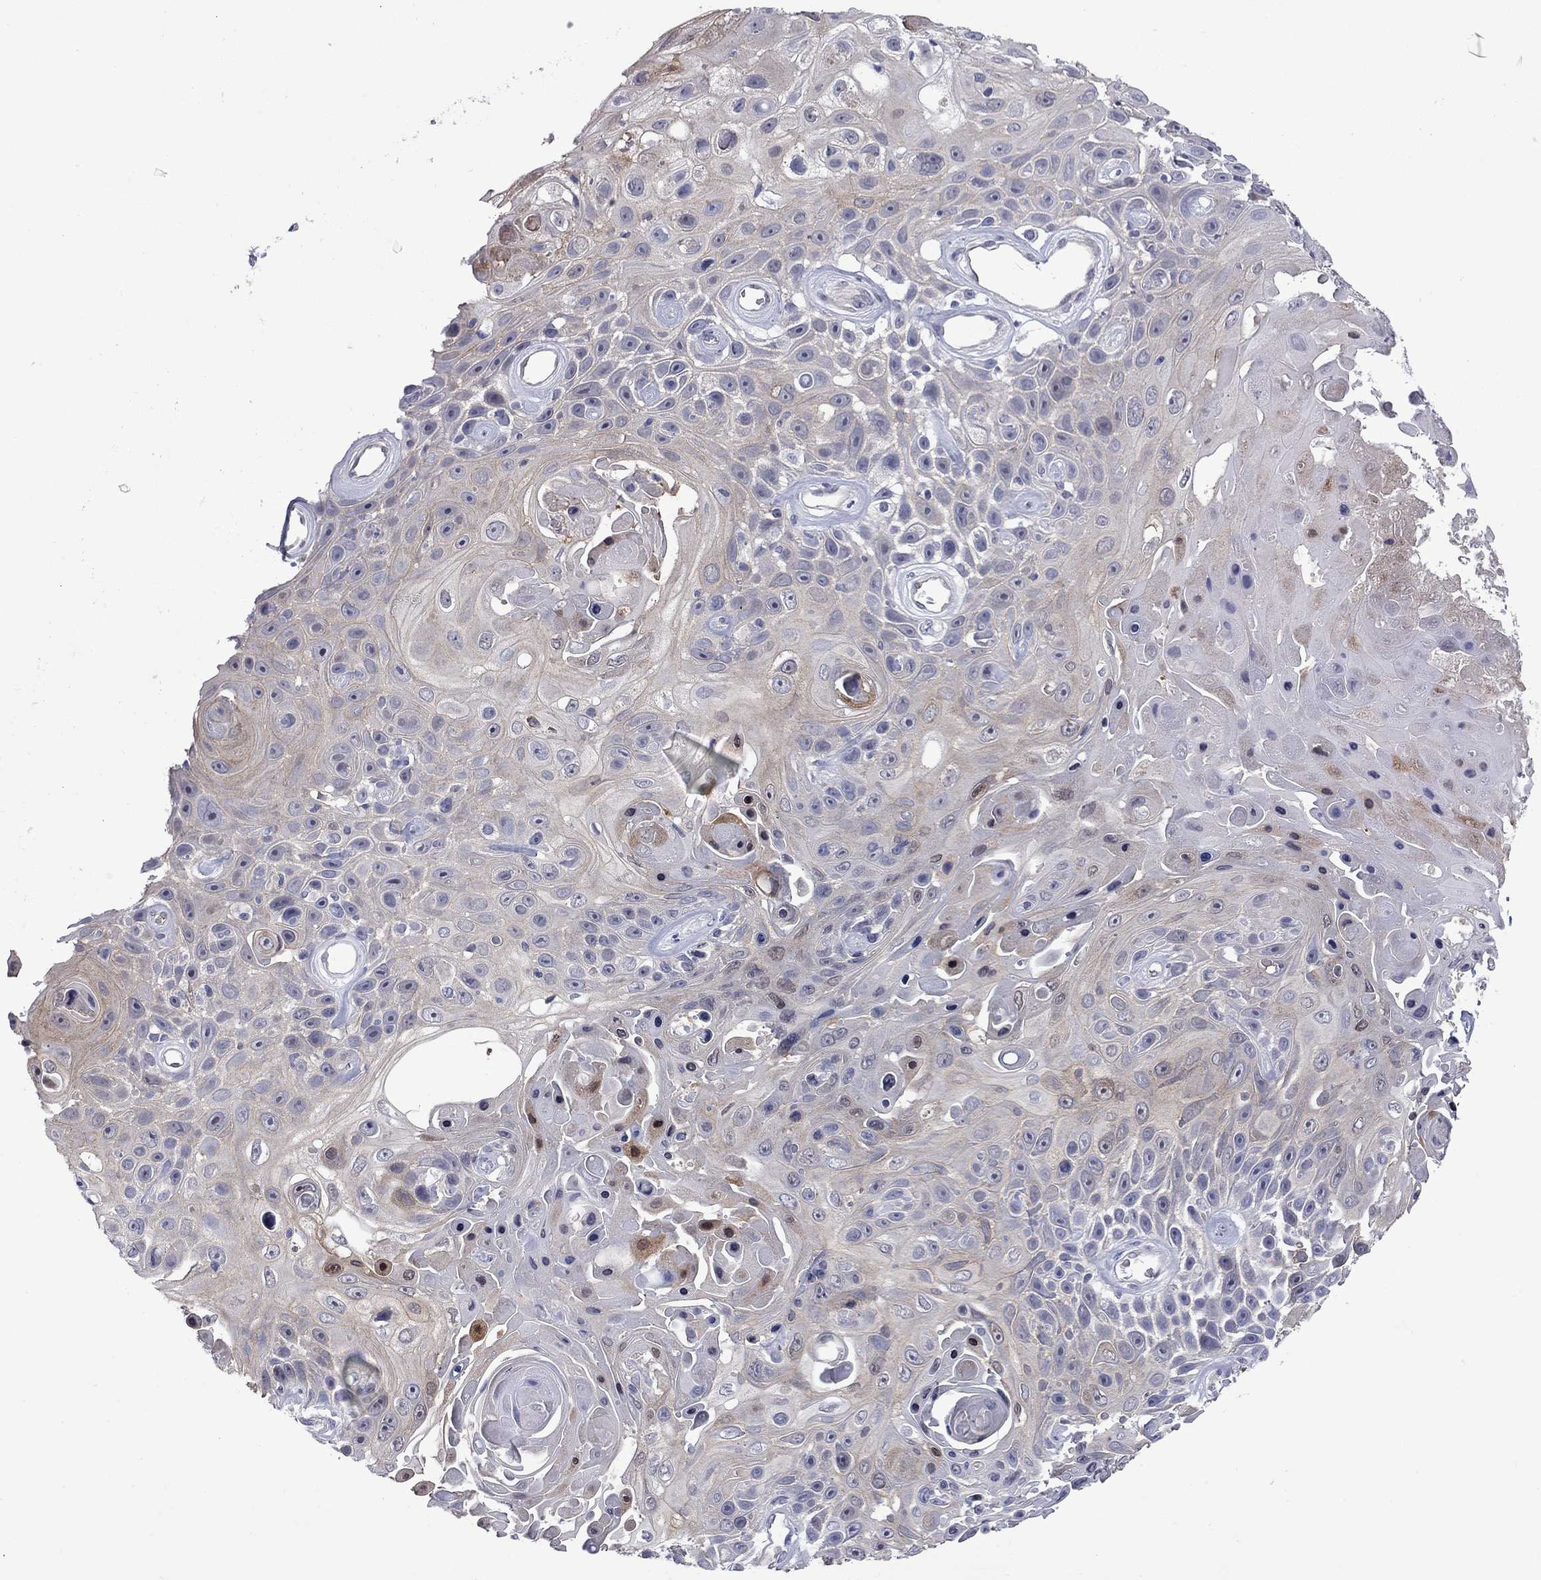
{"staining": {"intensity": "weak", "quantity": "<25%", "location": "cytoplasmic/membranous"}, "tissue": "skin cancer", "cell_type": "Tumor cells", "image_type": "cancer", "snomed": [{"axis": "morphology", "description": "Squamous cell carcinoma, NOS"}, {"axis": "topography", "description": "Skin"}], "caption": "The histopathology image reveals no staining of tumor cells in squamous cell carcinoma (skin). The staining is performed using DAB (3,3'-diaminobenzidine) brown chromogen with nuclei counter-stained in using hematoxylin.", "gene": "CTNNBIP1", "patient": {"sex": "male", "age": 82}}